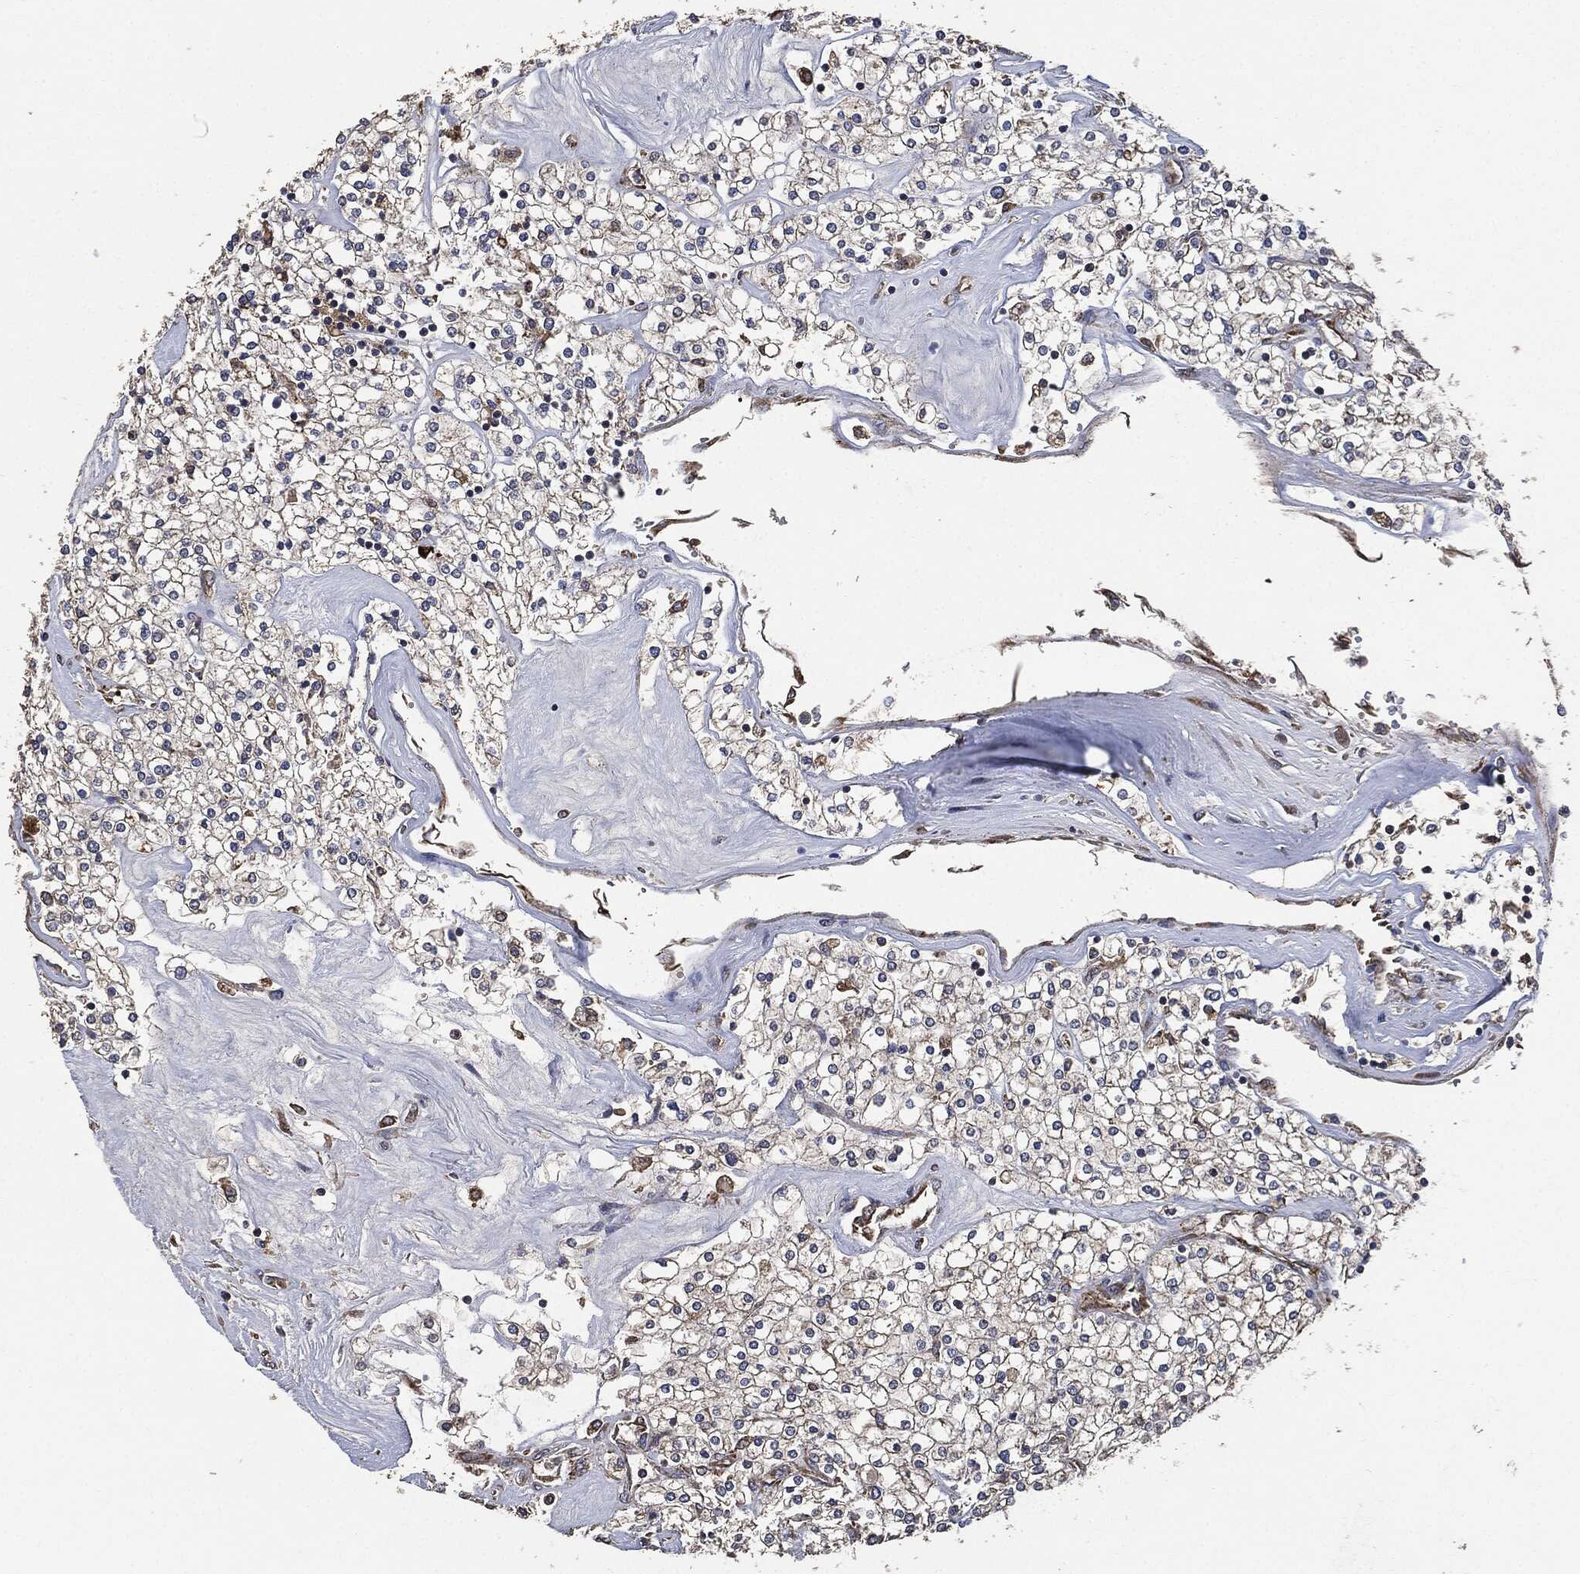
{"staining": {"intensity": "moderate", "quantity": "<25%", "location": "cytoplasmic/membranous"}, "tissue": "renal cancer", "cell_type": "Tumor cells", "image_type": "cancer", "snomed": [{"axis": "morphology", "description": "Adenocarcinoma, NOS"}, {"axis": "topography", "description": "Kidney"}], "caption": "Renal cancer stained with immunohistochemistry (IHC) shows moderate cytoplasmic/membranous expression in approximately <25% of tumor cells.", "gene": "STK3", "patient": {"sex": "male", "age": 80}}